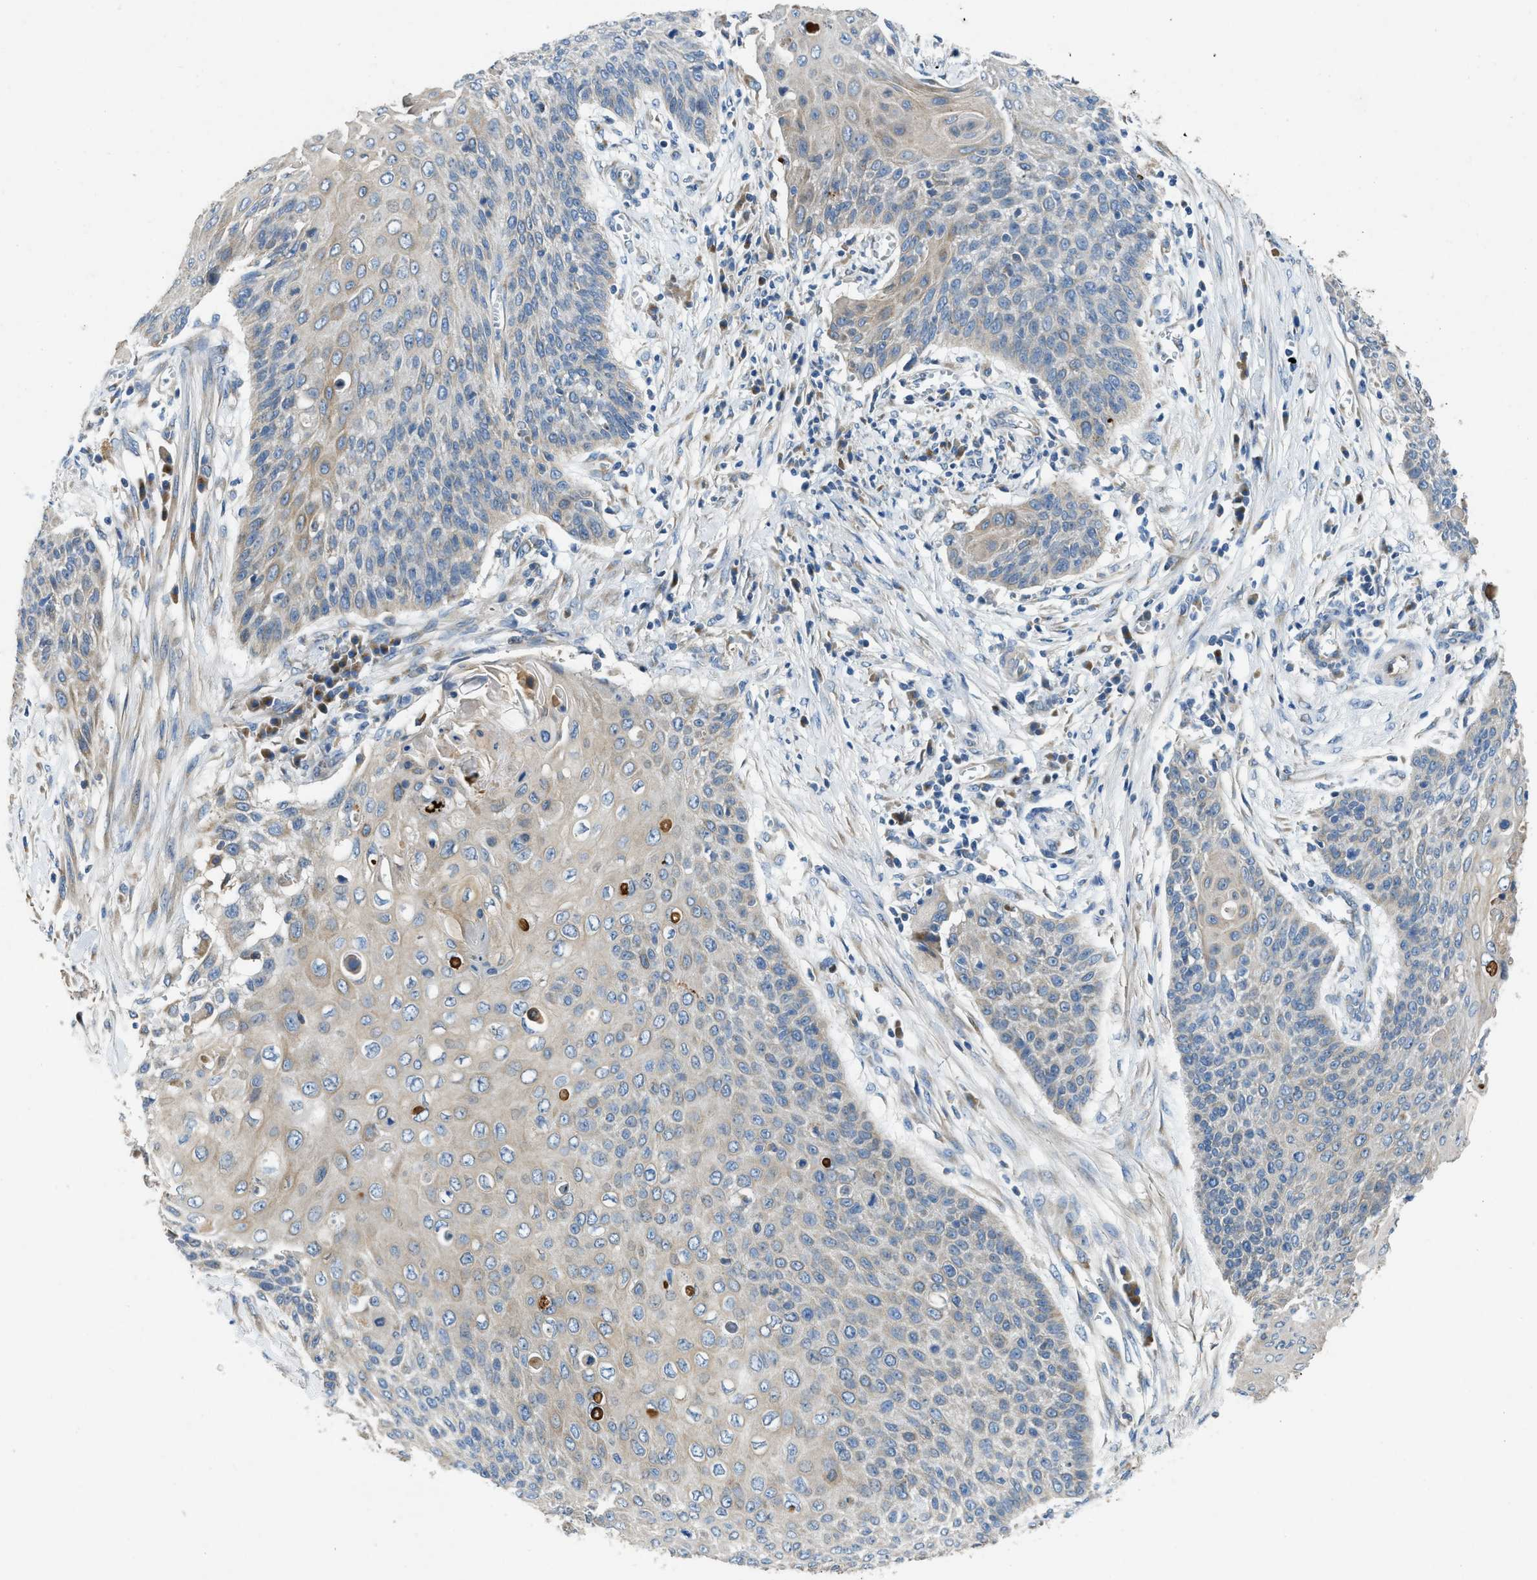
{"staining": {"intensity": "weak", "quantity": "25%-75%", "location": "cytoplasmic/membranous"}, "tissue": "cervical cancer", "cell_type": "Tumor cells", "image_type": "cancer", "snomed": [{"axis": "morphology", "description": "Squamous cell carcinoma, NOS"}, {"axis": "topography", "description": "Cervix"}], "caption": "Human cervical squamous cell carcinoma stained for a protein (brown) exhibits weak cytoplasmic/membranous positive staining in about 25%-75% of tumor cells.", "gene": "GGCX", "patient": {"sex": "female", "age": 39}}